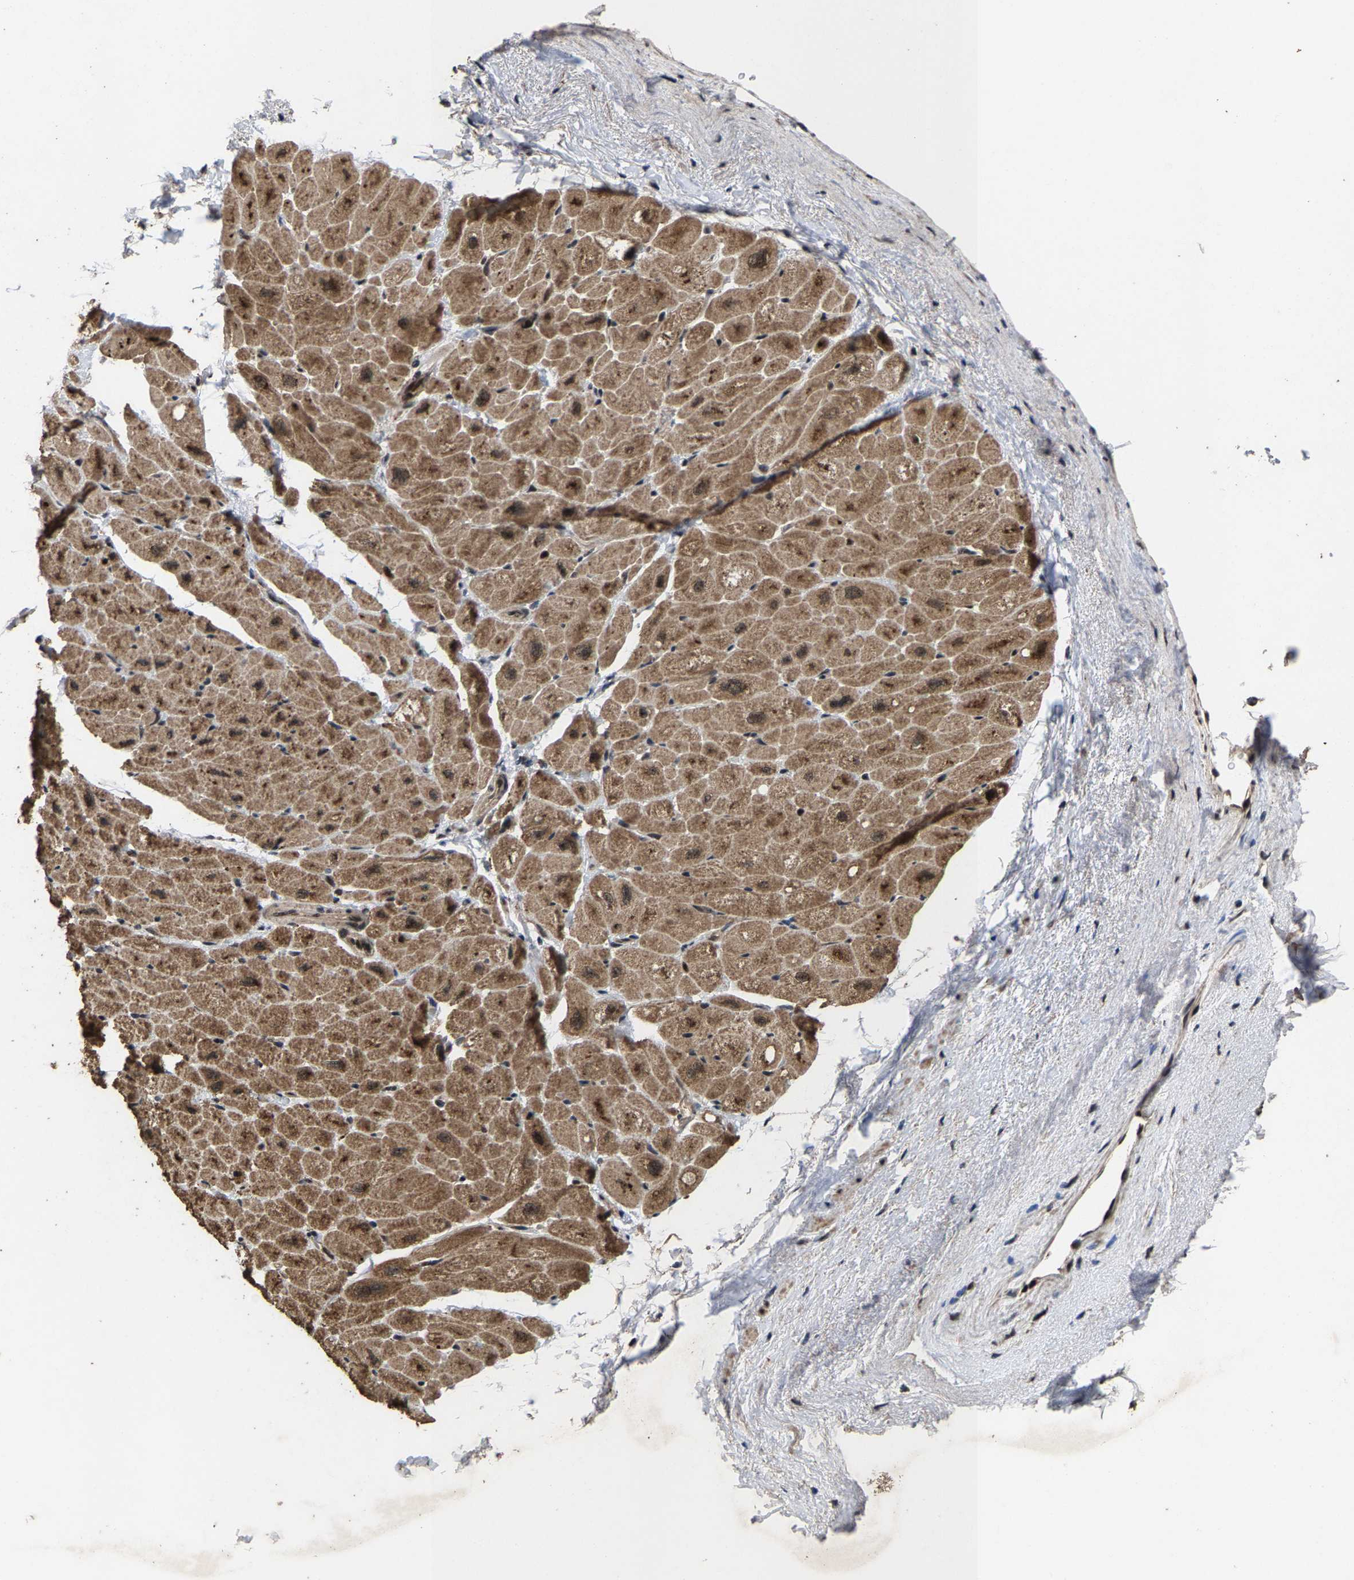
{"staining": {"intensity": "moderate", "quantity": ">75%", "location": "cytoplasmic/membranous"}, "tissue": "heart muscle", "cell_type": "Cardiomyocytes", "image_type": "normal", "snomed": [{"axis": "morphology", "description": "Normal tissue, NOS"}, {"axis": "topography", "description": "Heart"}], "caption": "Immunohistochemistry (IHC) photomicrograph of normal heart muscle: heart muscle stained using IHC exhibits medium levels of moderate protein expression localized specifically in the cytoplasmic/membranous of cardiomyocytes, appearing as a cytoplasmic/membranous brown color.", "gene": "HAUS6", "patient": {"sex": "male", "age": 49}}